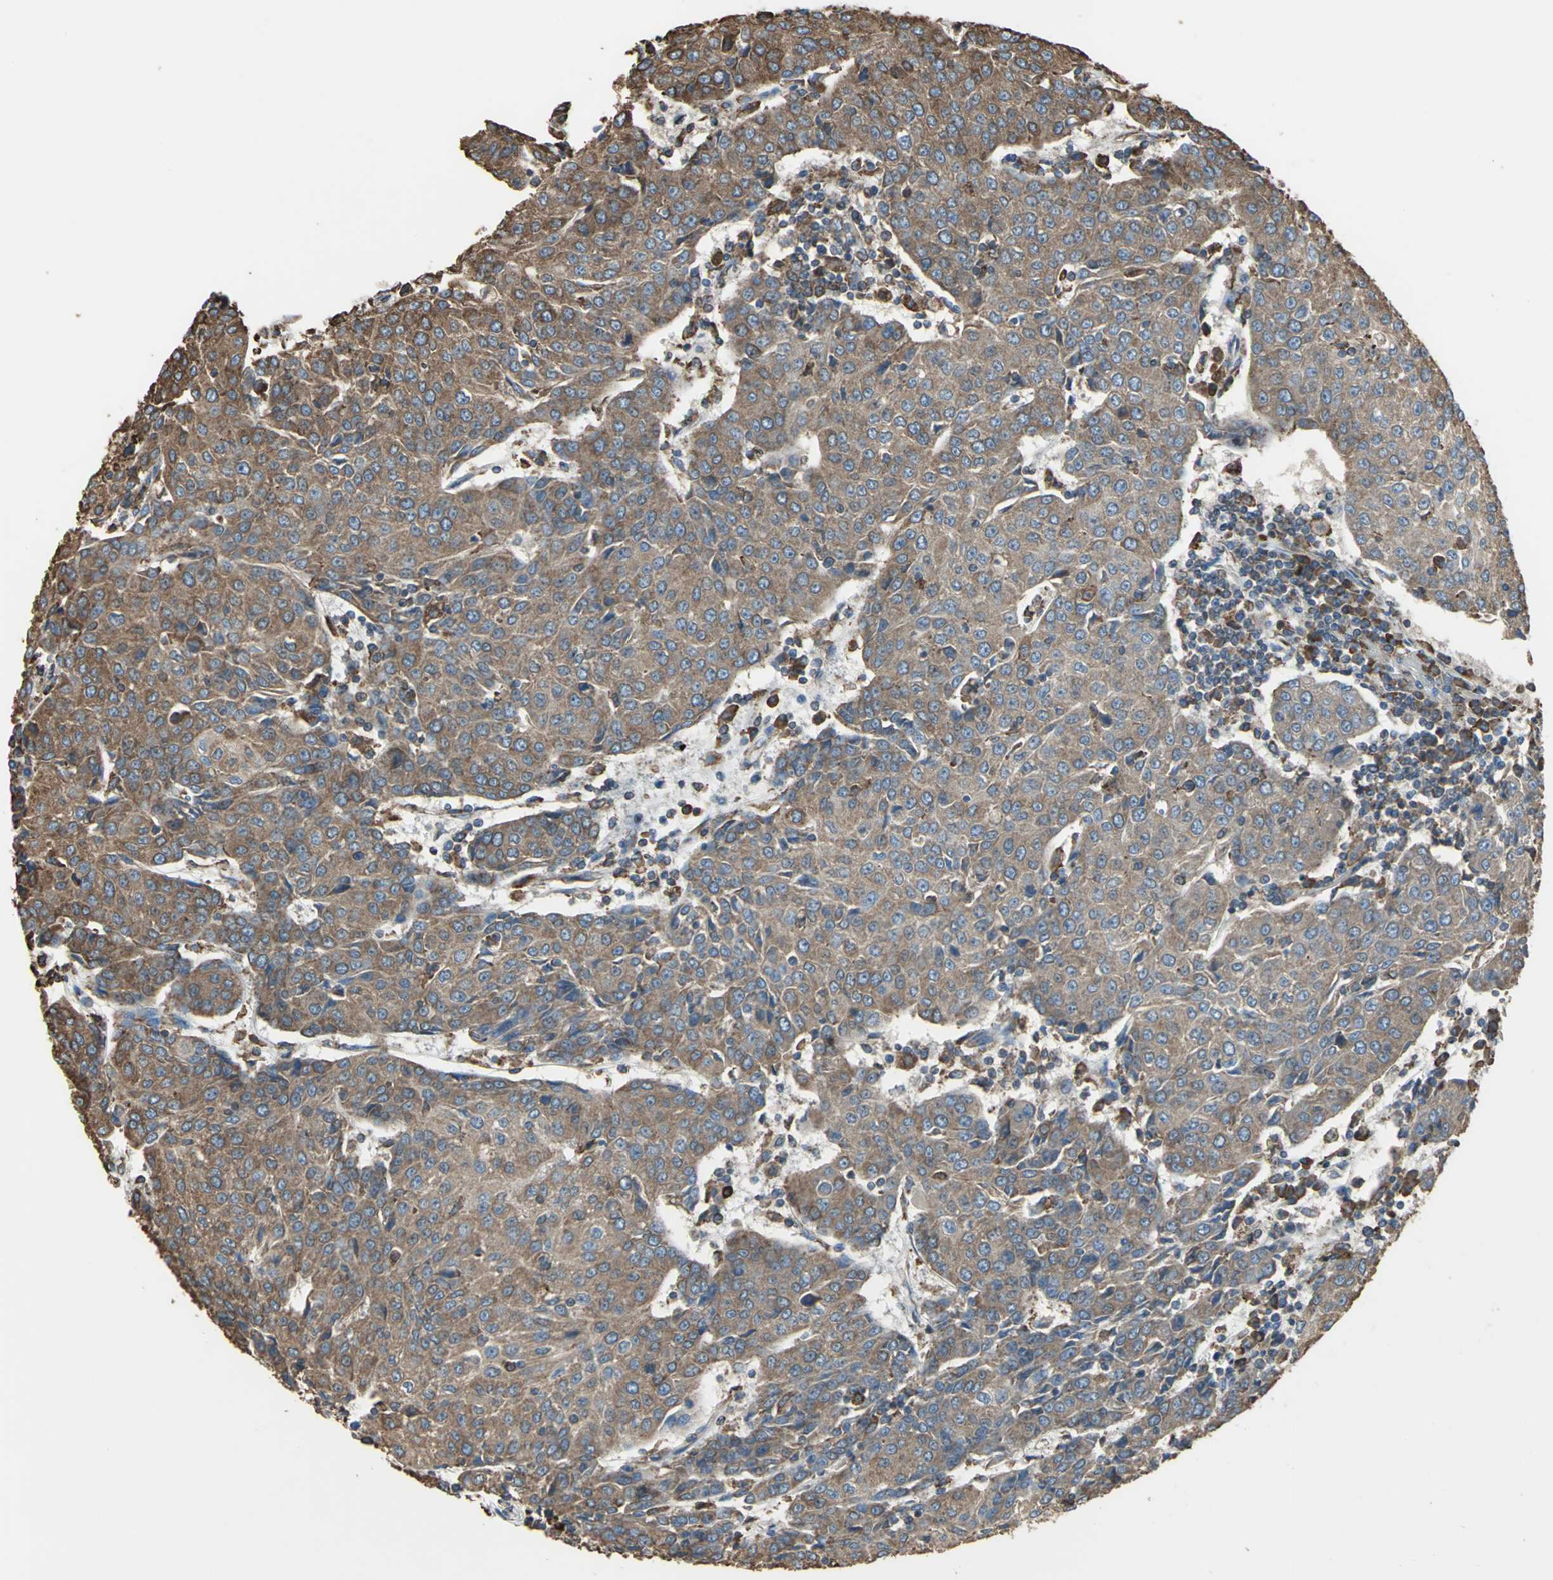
{"staining": {"intensity": "strong", "quantity": ">75%", "location": "cytoplasmic/membranous"}, "tissue": "urothelial cancer", "cell_type": "Tumor cells", "image_type": "cancer", "snomed": [{"axis": "morphology", "description": "Urothelial carcinoma, High grade"}, {"axis": "topography", "description": "Urinary bladder"}], "caption": "This is a micrograph of immunohistochemistry (IHC) staining of urothelial cancer, which shows strong positivity in the cytoplasmic/membranous of tumor cells.", "gene": "GPANK1", "patient": {"sex": "female", "age": 85}}